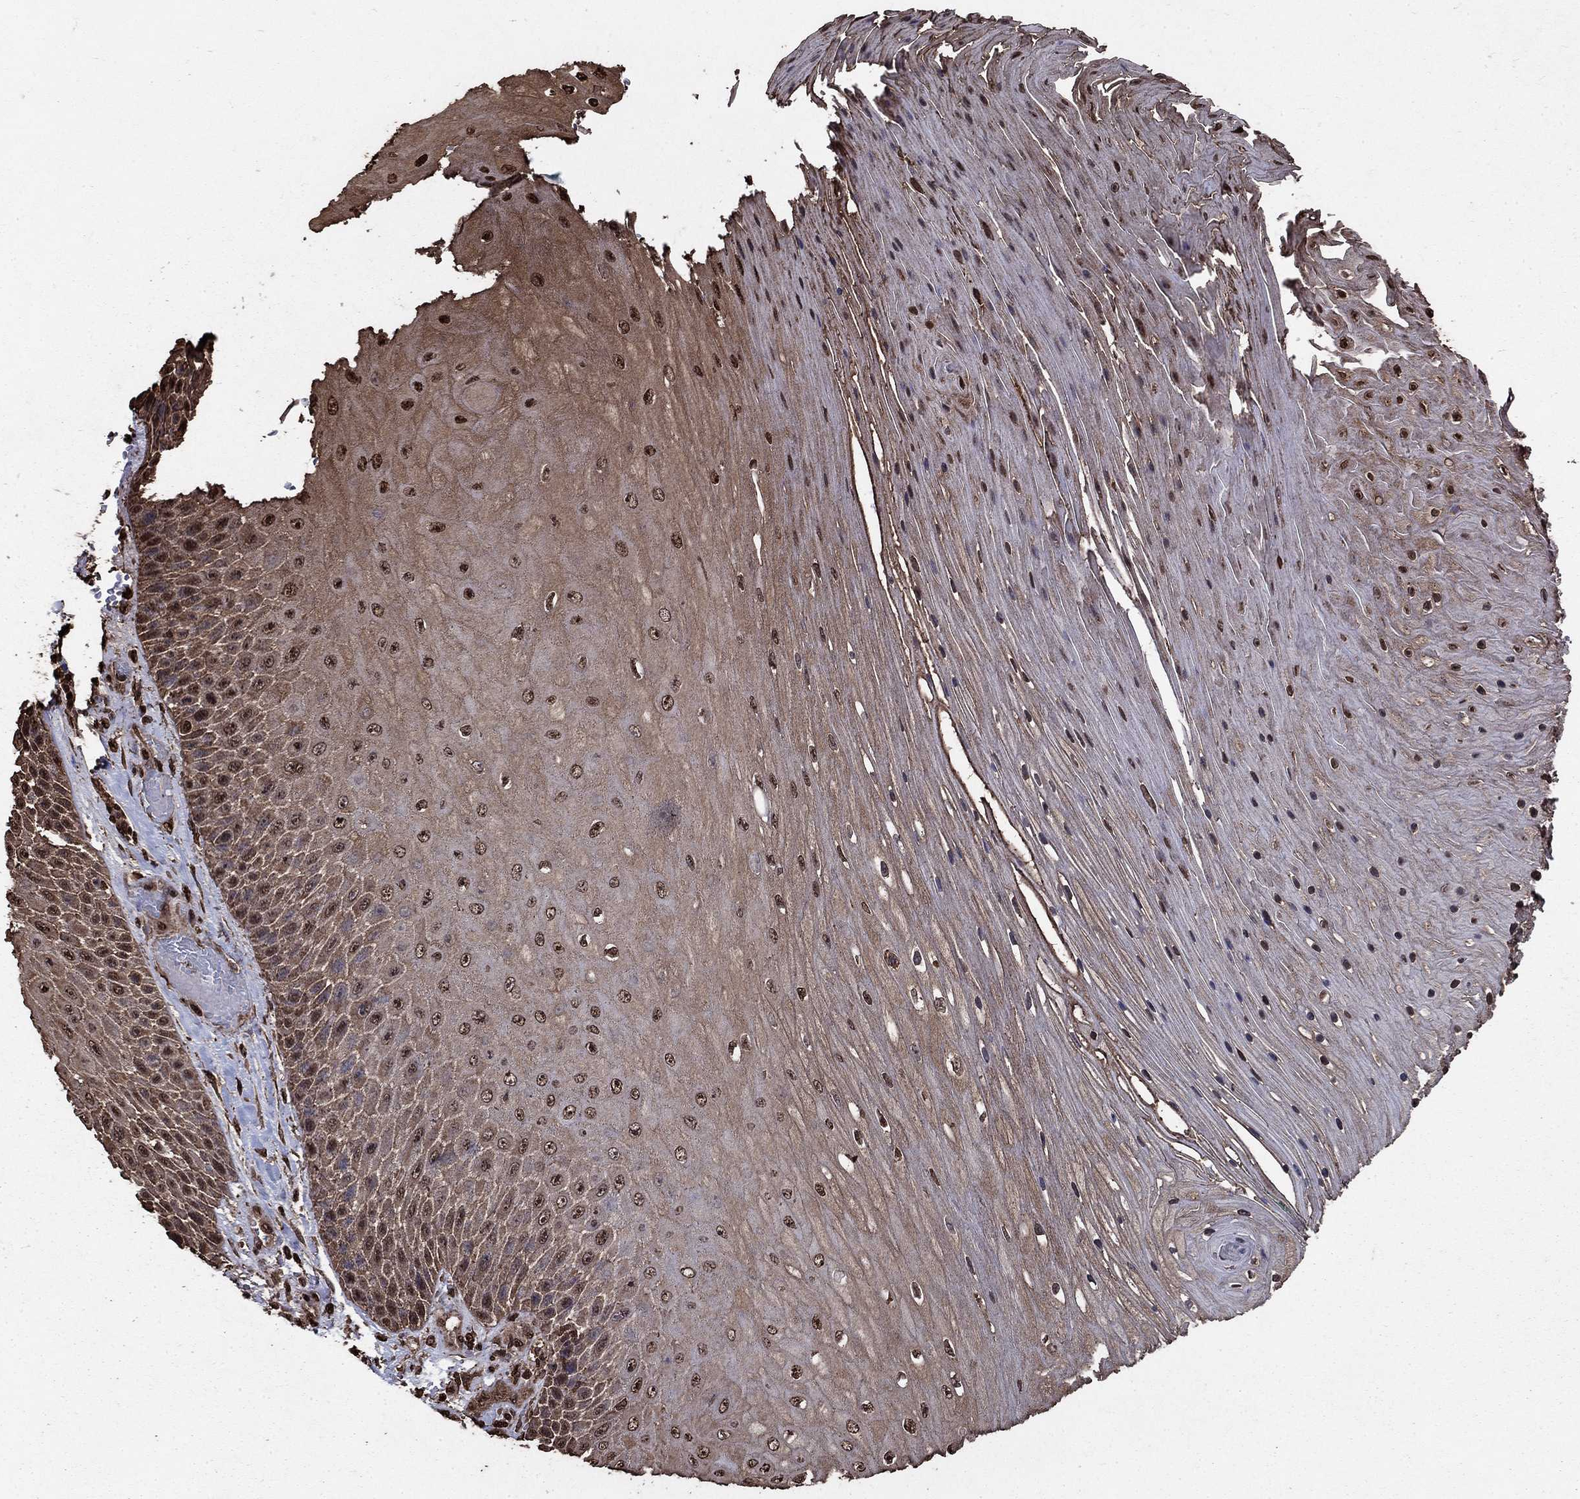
{"staining": {"intensity": "moderate", "quantity": "25%-75%", "location": "nuclear"}, "tissue": "skin cancer", "cell_type": "Tumor cells", "image_type": "cancer", "snomed": [{"axis": "morphology", "description": "Squamous cell carcinoma, NOS"}, {"axis": "topography", "description": "Skin"}], "caption": "A brown stain labels moderate nuclear expression of a protein in human skin cancer (squamous cell carcinoma) tumor cells.", "gene": "GAPDH", "patient": {"sex": "male", "age": 62}}